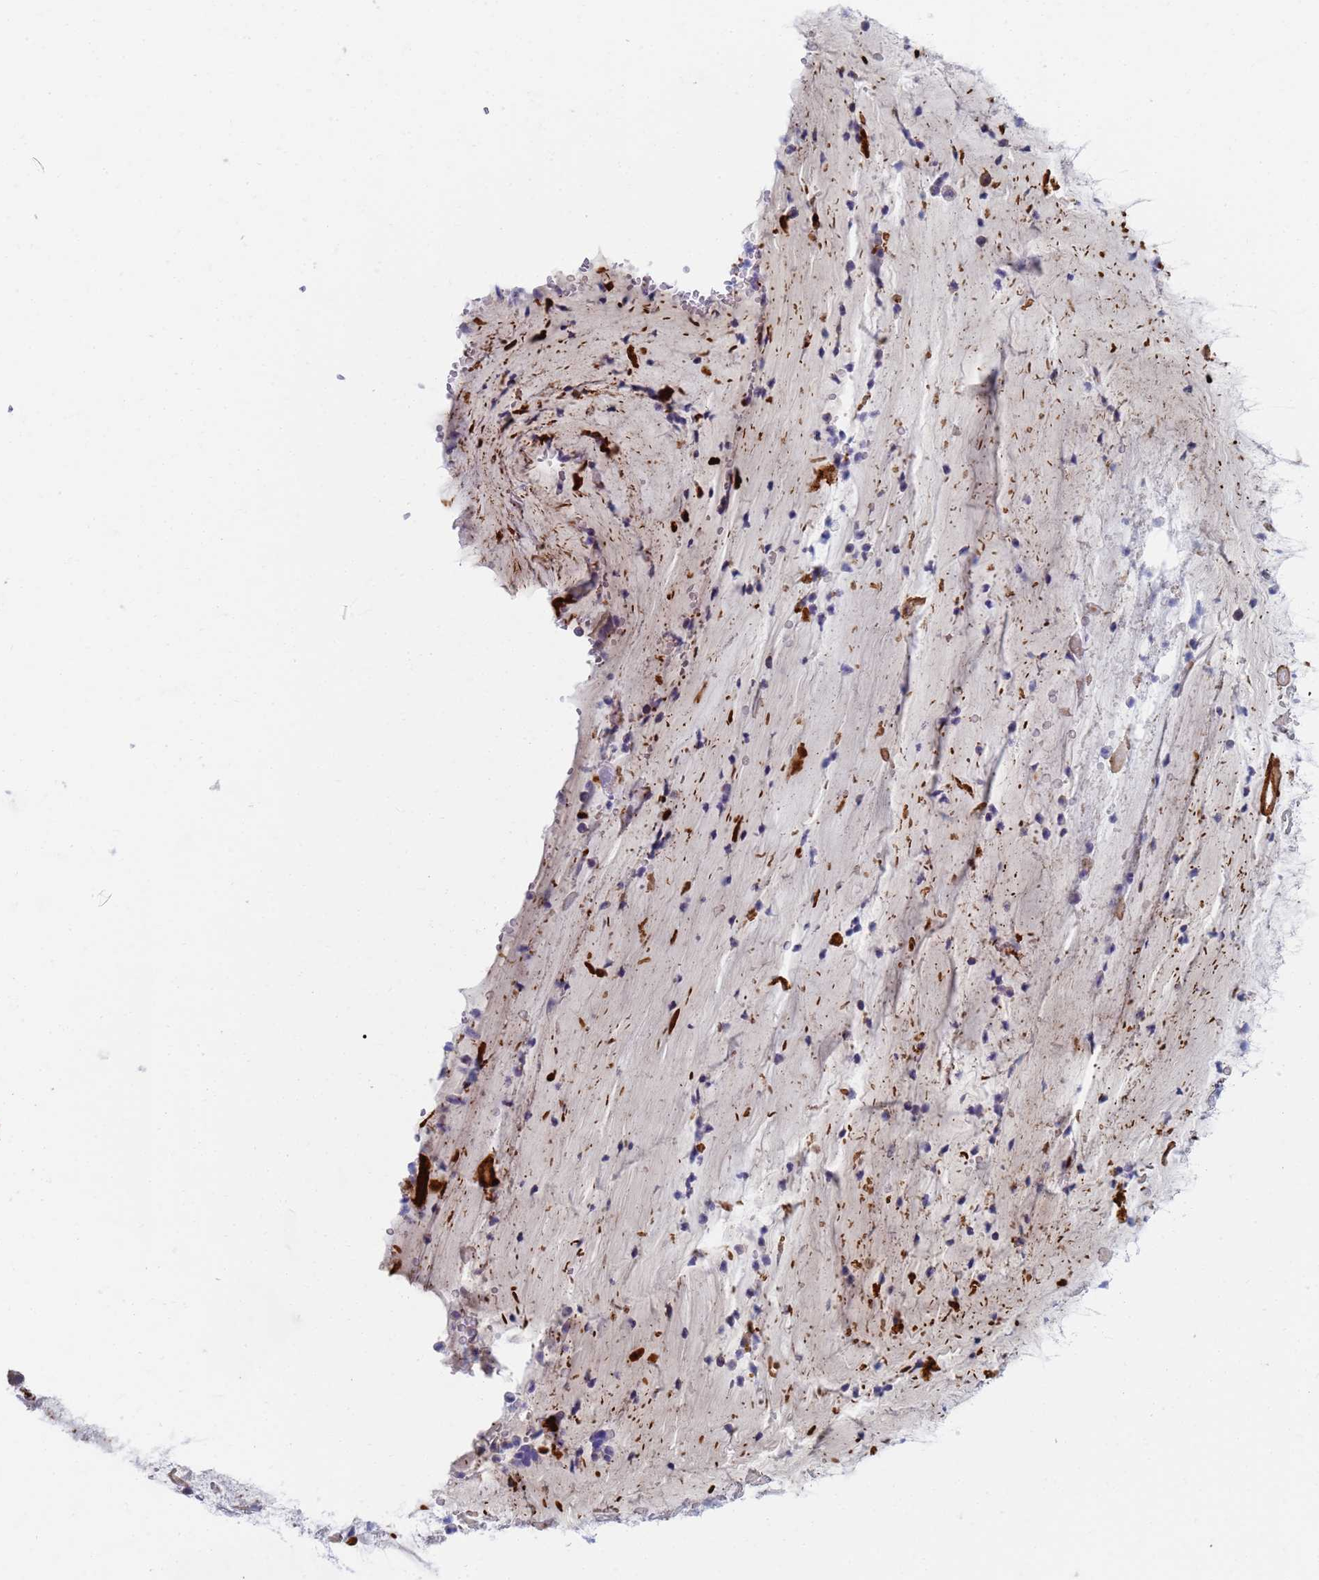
{"staining": {"intensity": "weak", "quantity": "25%-75%", "location": "cytoplasmic/membranous"}, "tissue": "adipose tissue", "cell_type": "Adipocytes", "image_type": "normal", "snomed": [{"axis": "morphology", "description": "Normal tissue, NOS"}, {"axis": "topography", "description": "Lymph node"}, {"axis": "topography", "description": "Cartilage tissue"}, {"axis": "topography", "description": "Bronchus"}], "caption": "Adipocytes exhibit low levels of weak cytoplasmic/membranous expression in about 25%-75% of cells in benign human adipose tissue. (IHC, brightfield microscopy, high magnification).", "gene": "GCHFR", "patient": {"sex": "male", "age": 63}}